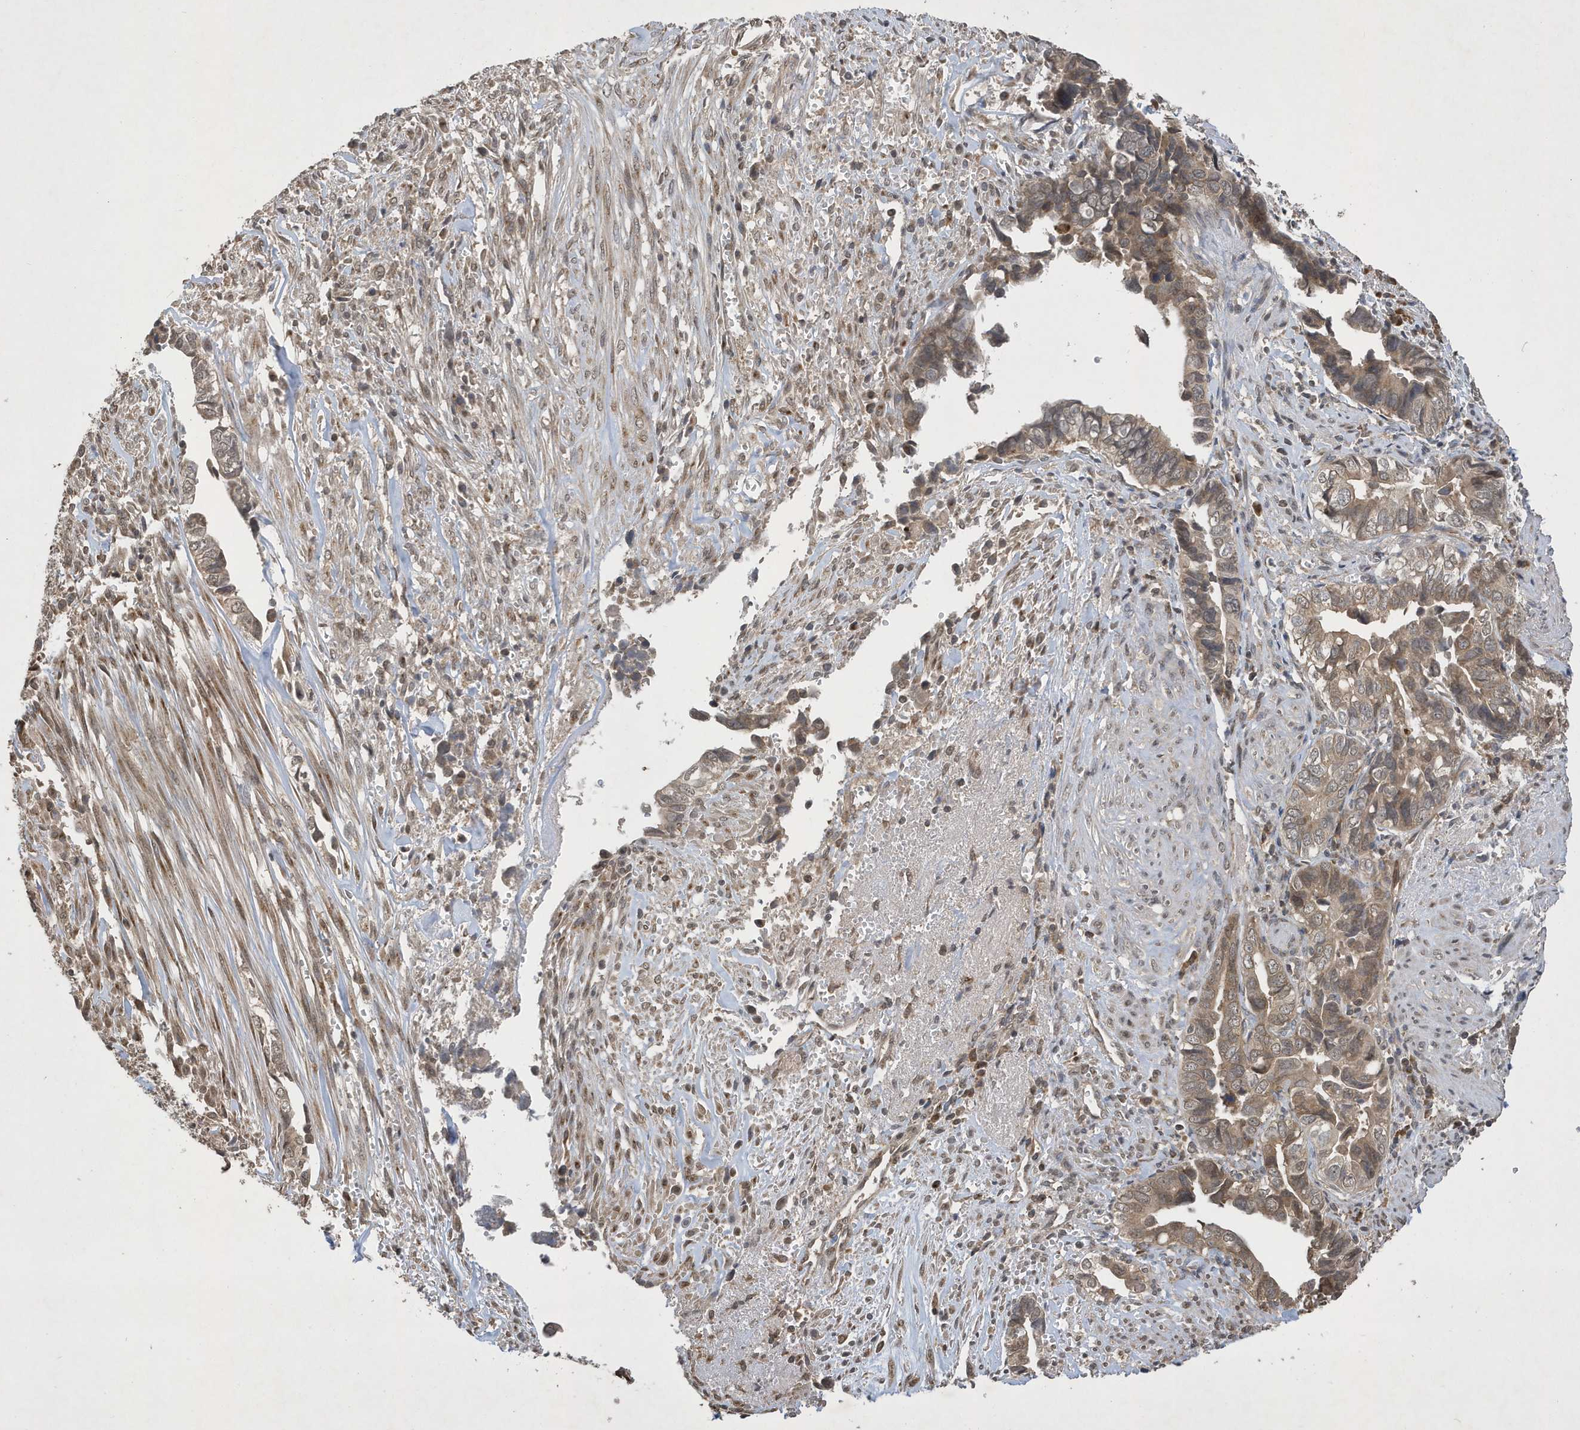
{"staining": {"intensity": "weak", "quantity": ">75%", "location": "cytoplasmic/membranous"}, "tissue": "liver cancer", "cell_type": "Tumor cells", "image_type": "cancer", "snomed": [{"axis": "morphology", "description": "Cholangiocarcinoma"}, {"axis": "topography", "description": "Liver"}], "caption": "Liver cancer (cholangiocarcinoma) stained with immunohistochemistry (IHC) displays weak cytoplasmic/membranous positivity in approximately >75% of tumor cells.", "gene": "STX10", "patient": {"sex": "female", "age": 79}}